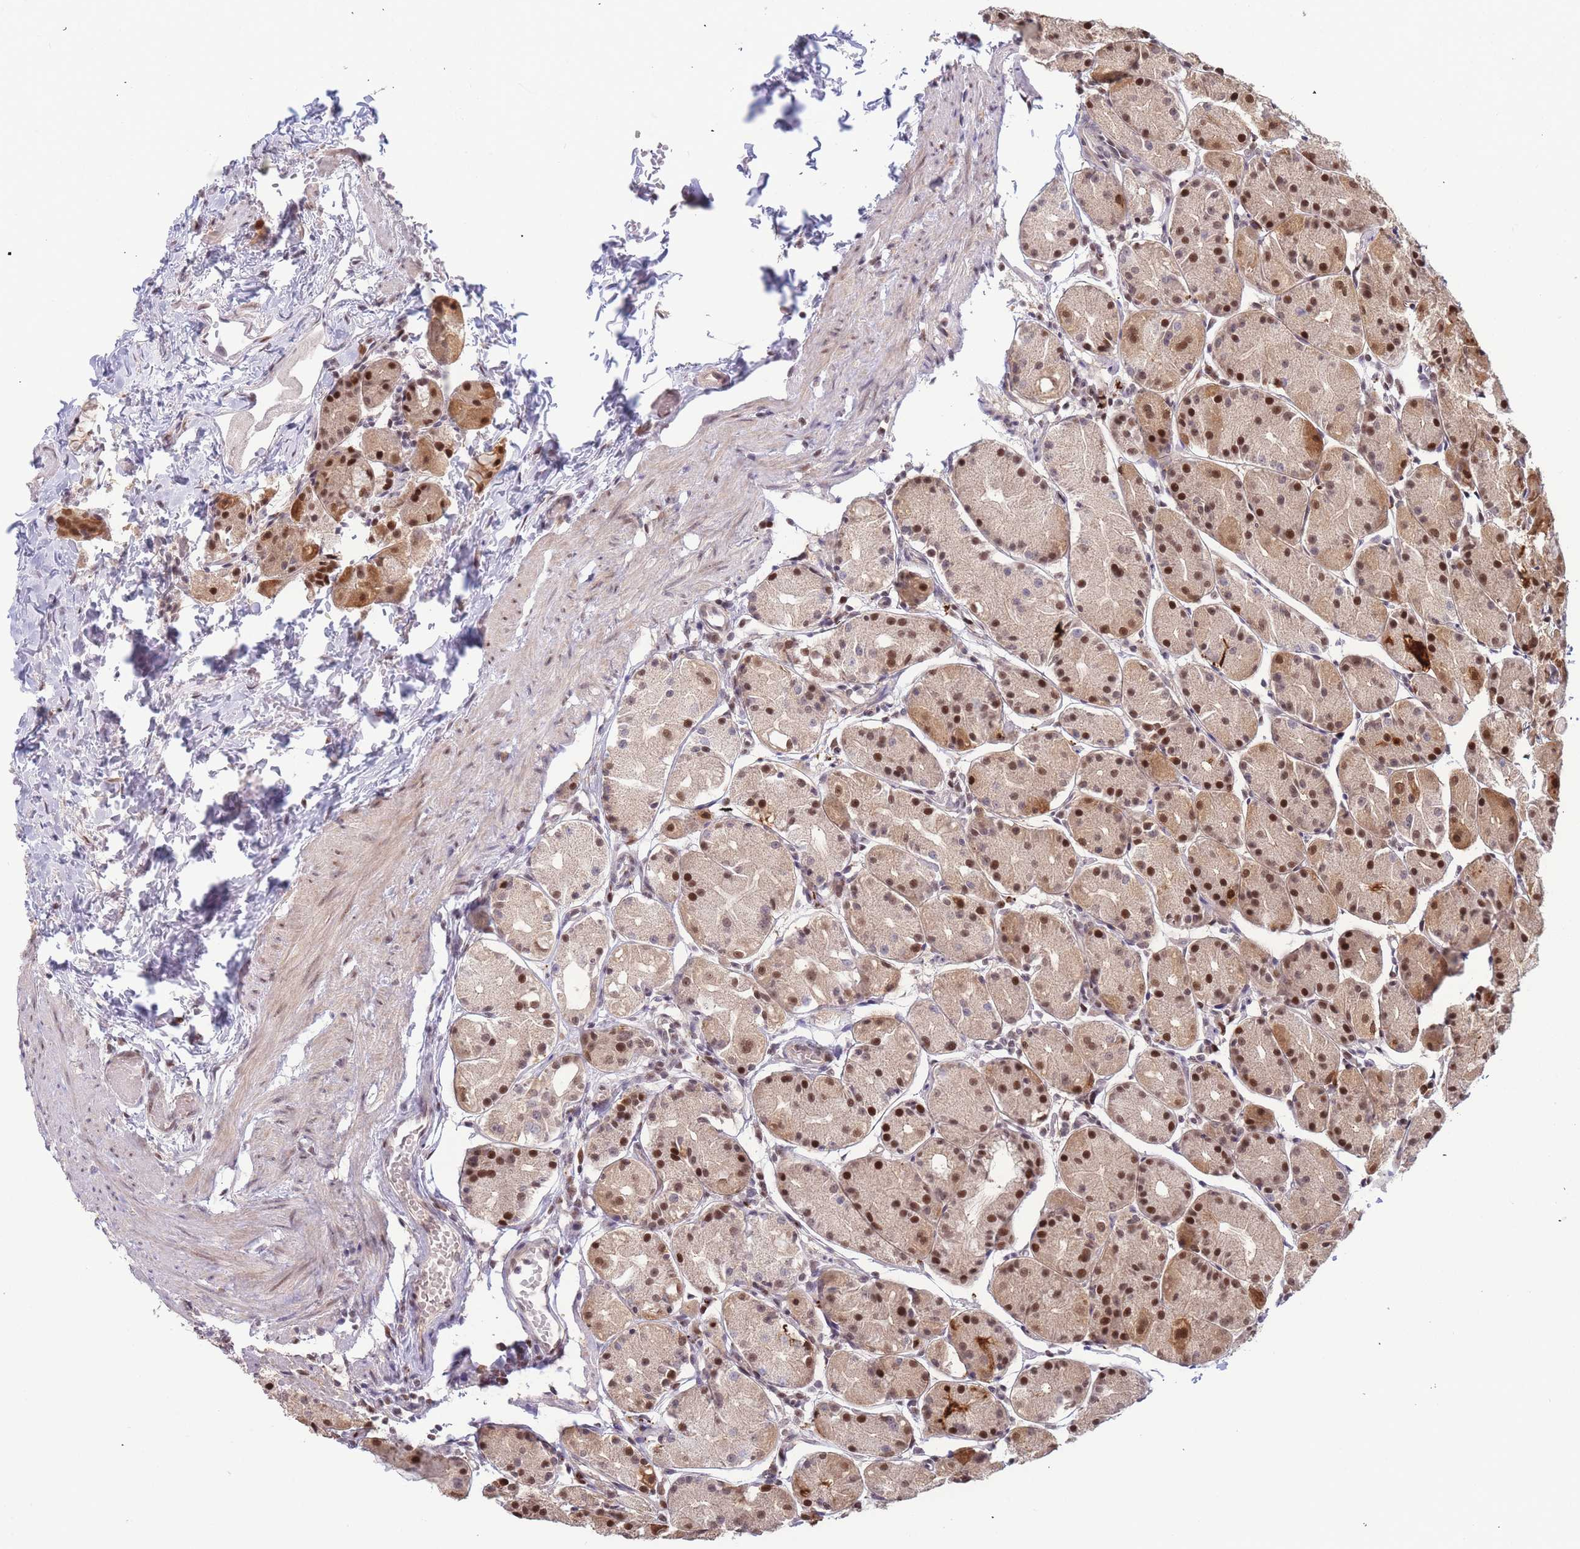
{"staining": {"intensity": "strong", "quantity": ">75%", "location": "cytoplasmic/membranous,nuclear"}, "tissue": "stomach", "cell_type": "Glandular cells", "image_type": "normal", "snomed": [{"axis": "morphology", "description": "Normal tissue, NOS"}, {"axis": "topography", "description": "Stomach, upper"}], "caption": "Stomach stained for a protein (brown) exhibits strong cytoplasmic/membranous,nuclear positive positivity in about >75% of glandular cells.", "gene": "DEAF1", "patient": {"sex": "male", "age": 47}}